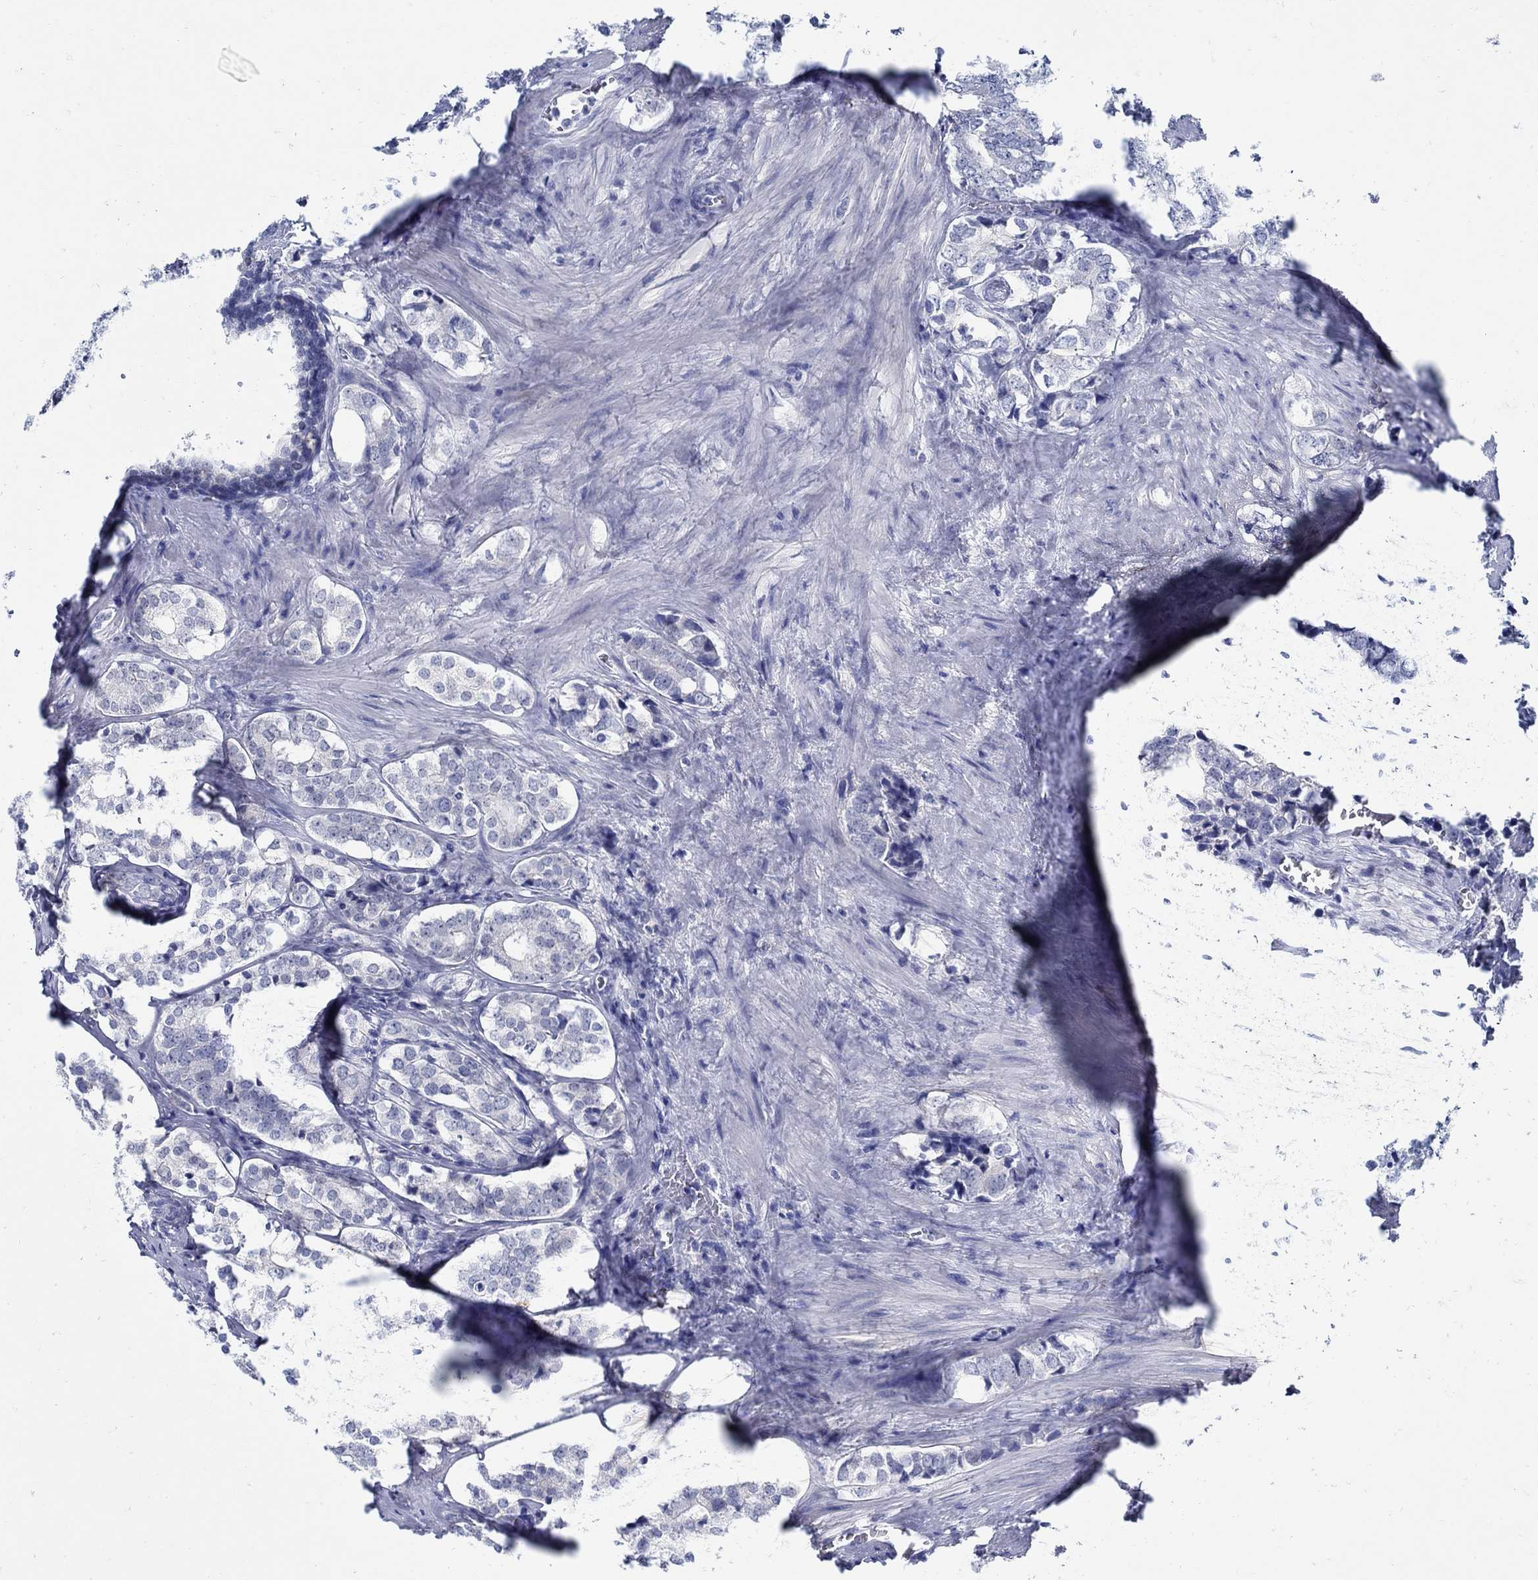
{"staining": {"intensity": "negative", "quantity": "none", "location": "none"}, "tissue": "prostate cancer", "cell_type": "Tumor cells", "image_type": "cancer", "snomed": [{"axis": "morphology", "description": "Adenocarcinoma, NOS"}, {"axis": "topography", "description": "Prostate and seminal vesicle, NOS"}], "caption": "Protein analysis of adenocarcinoma (prostate) reveals no significant expression in tumor cells. (Brightfield microscopy of DAB immunohistochemistry at high magnification).", "gene": "PAX9", "patient": {"sex": "male", "age": 63}}